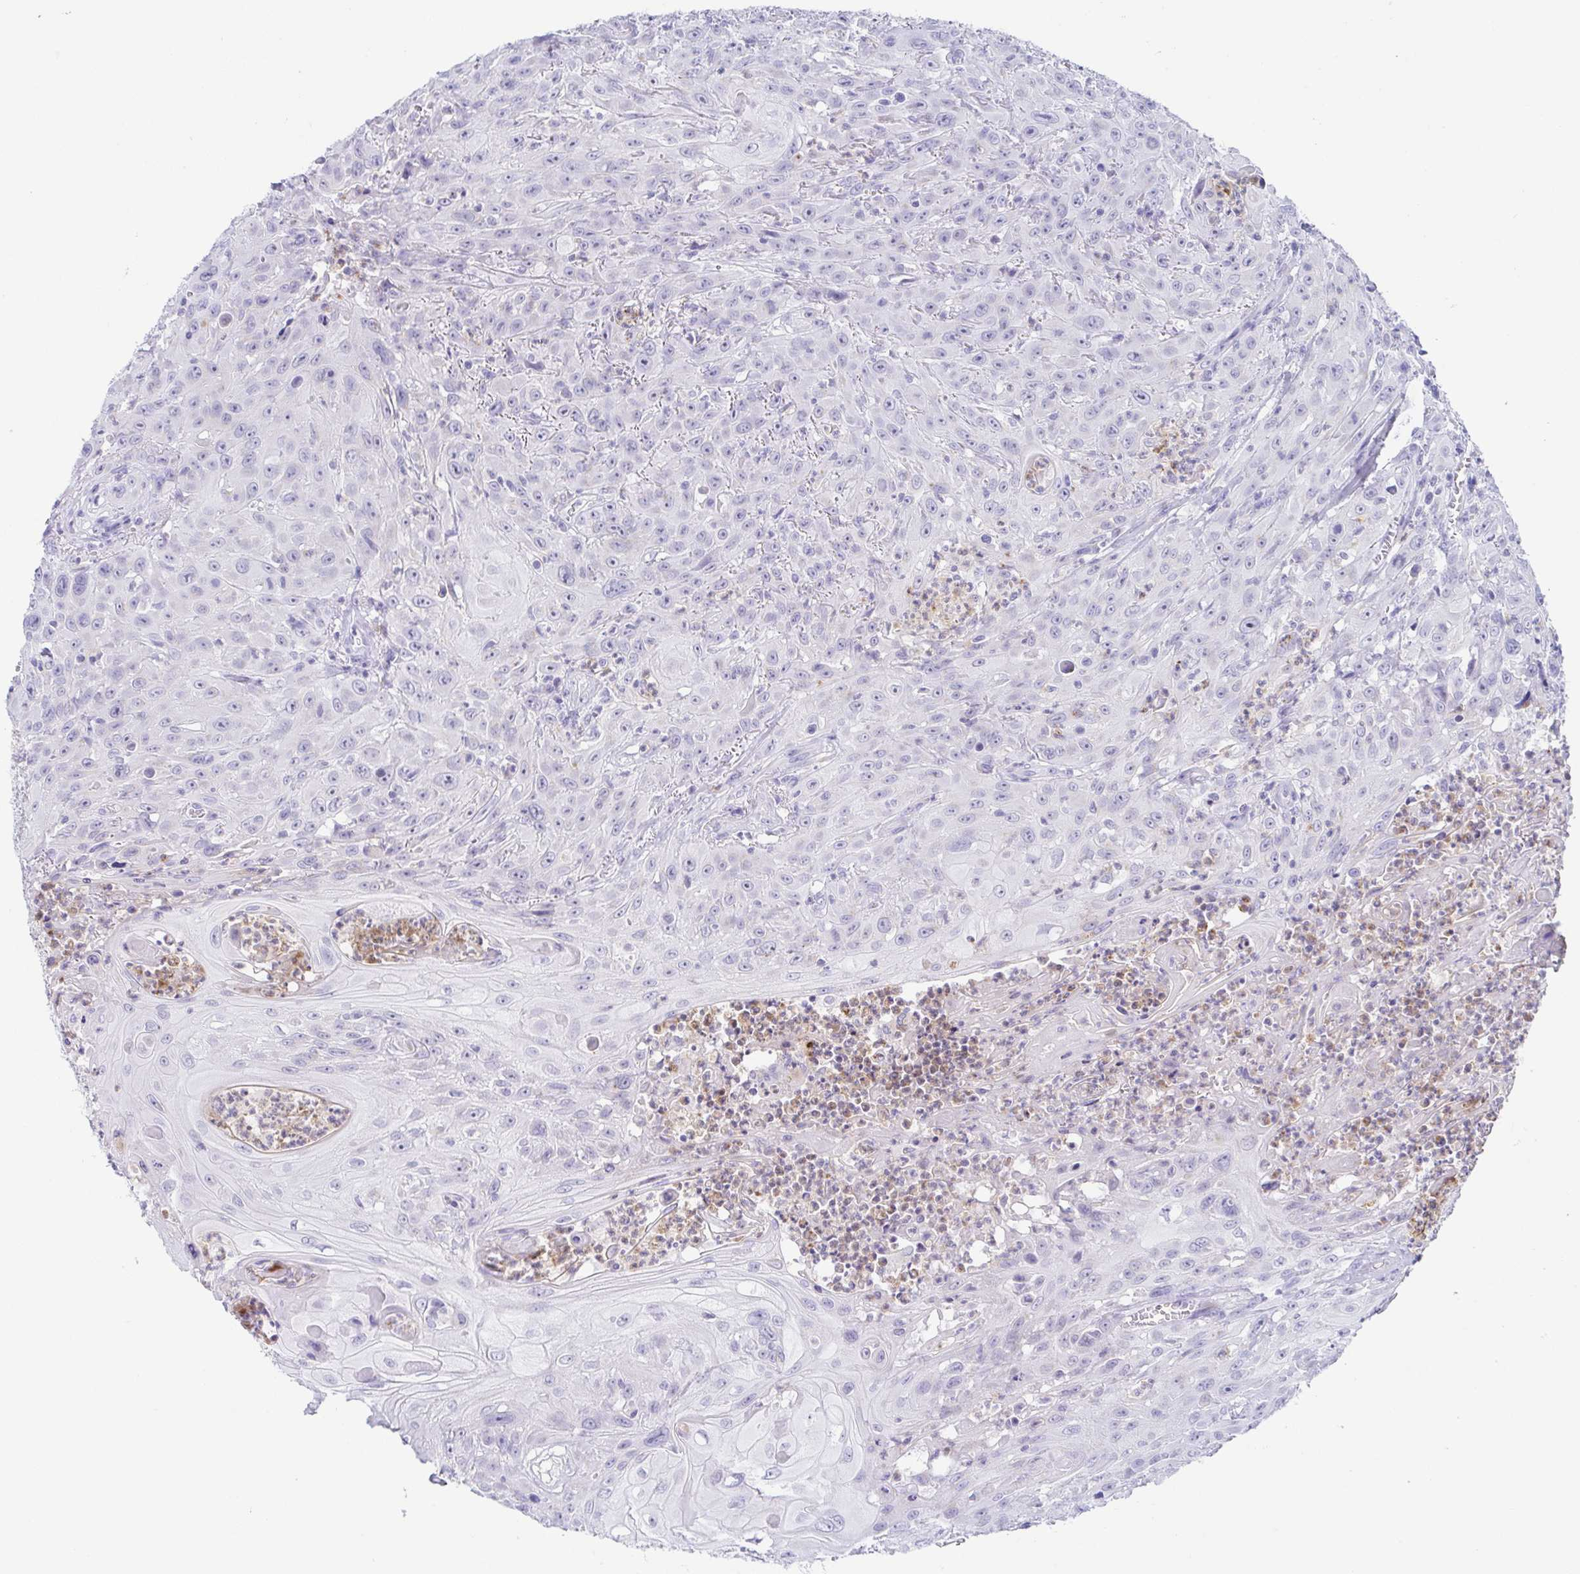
{"staining": {"intensity": "negative", "quantity": "none", "location": "none"}, "tissue": "head and neck cancer", "cell_type": "Tumor cells", "image_type": "cancer", "snomed": [{"axis": "morphology", "description": "Squamous cell carcinoma, NOS"}, {"axis": "topography", "description": "Skin"}, {"axis": "topography", "description": "Head-Neck"}], "caption": "Immunohistochemistry (IHC) histopathology image of neoplastic tissue: human squamous cell carcinoma (head and neck) stained with DAB shows no significant protein expression in tumor cells.", "gene": "AZU1", "patient": {"sex": "male", "age": 80}}